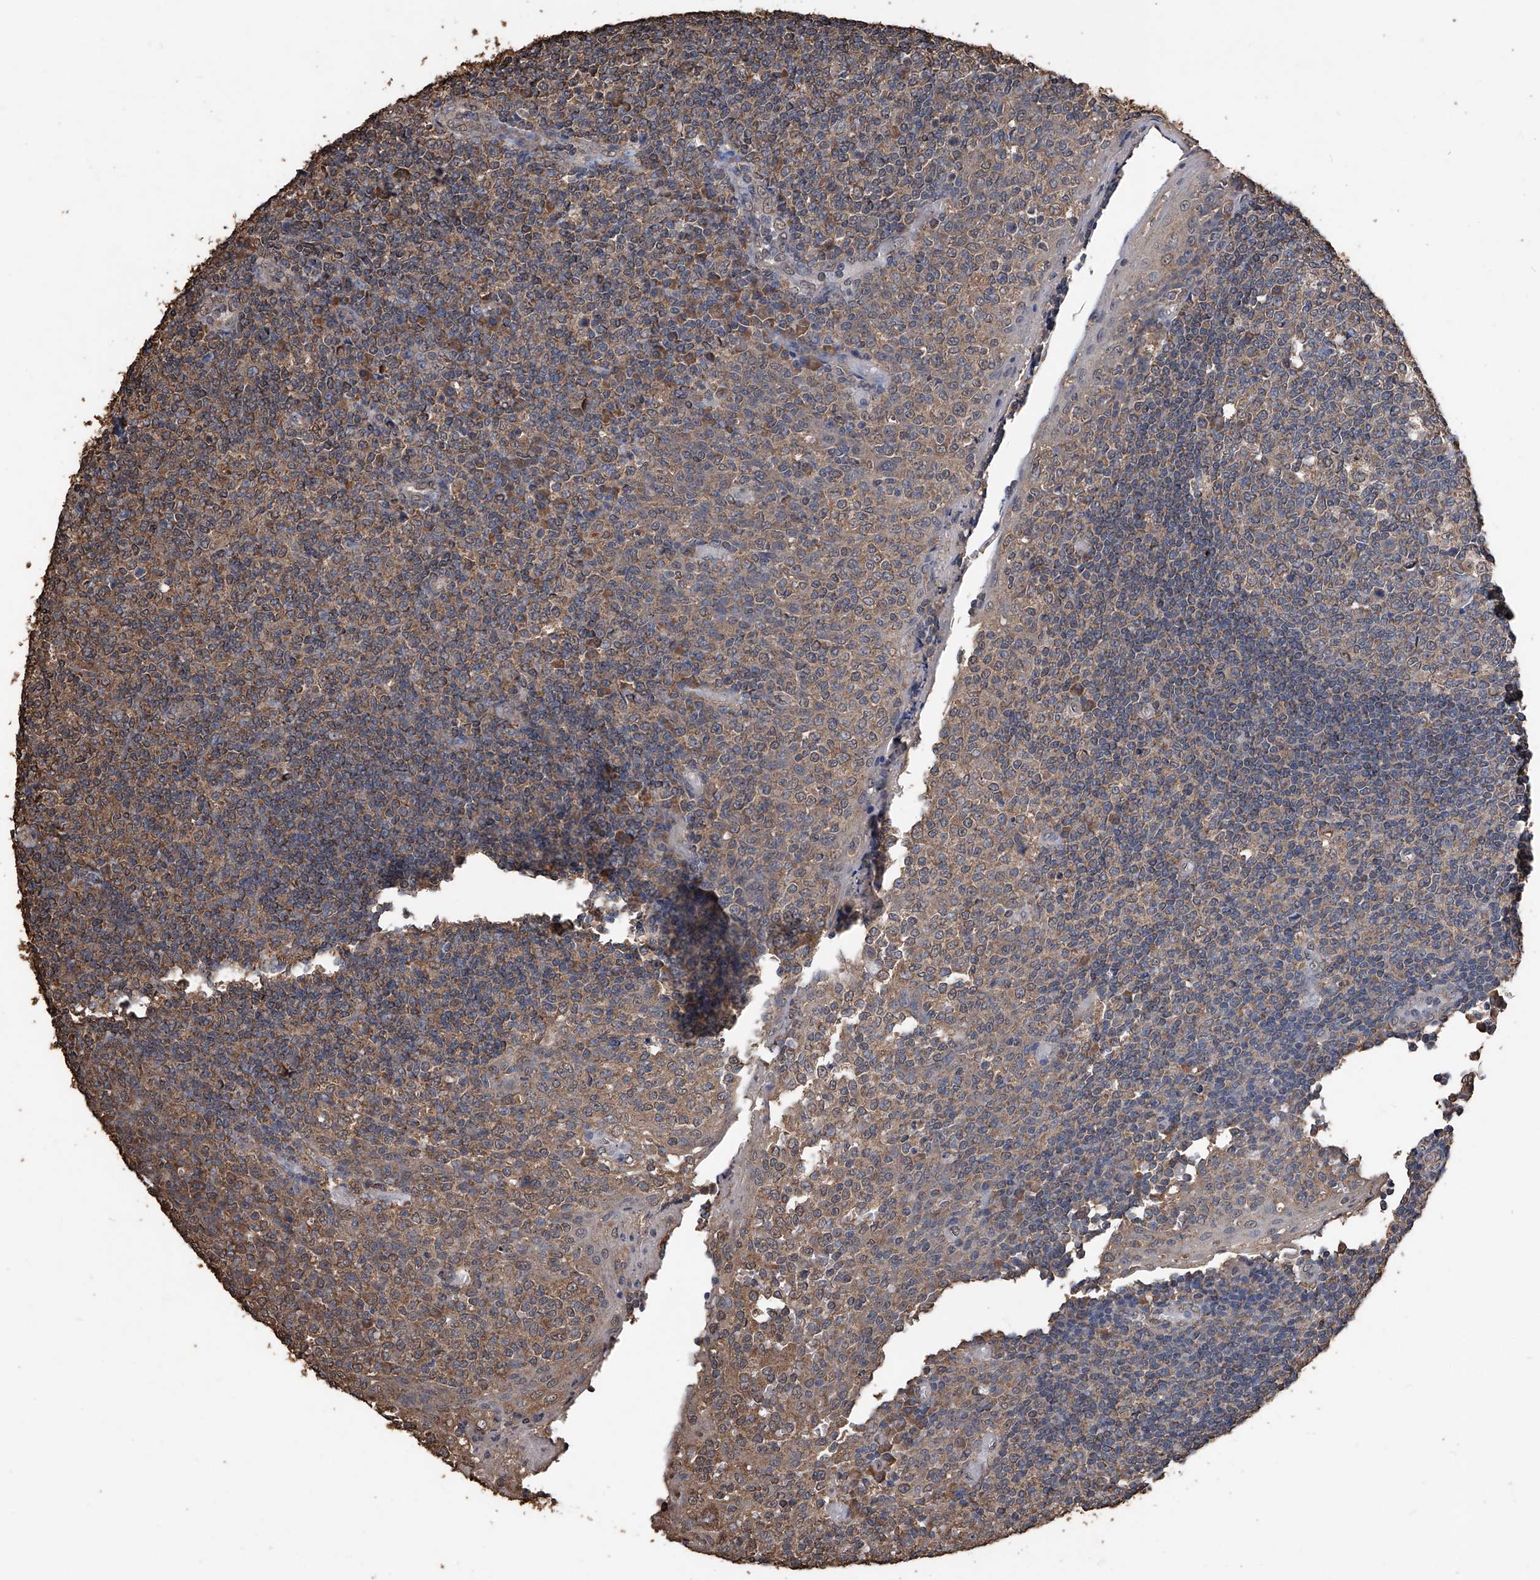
{"staining": {"intensity": "moderate", "quantity": "25%-75%", "location": "cytoplasmic/membranous"}, "tissue": "tonsil", "cell_type": "Germinal center cells", "image_type": "normal", "snomed": [{"axis": "morphology", "description": "Normal tissue, NOS"}, {"axis": "topography", "description": "Tonsil"}], "caption": "Immunohistochemical staining of unremarkable human tonsil displays moderate cytoplasmic/membranous protein positivity in approximately 25%-75% of germinal center cells.", "gene": "STARD7", "patient": {"sex": "female", "age": 19}}